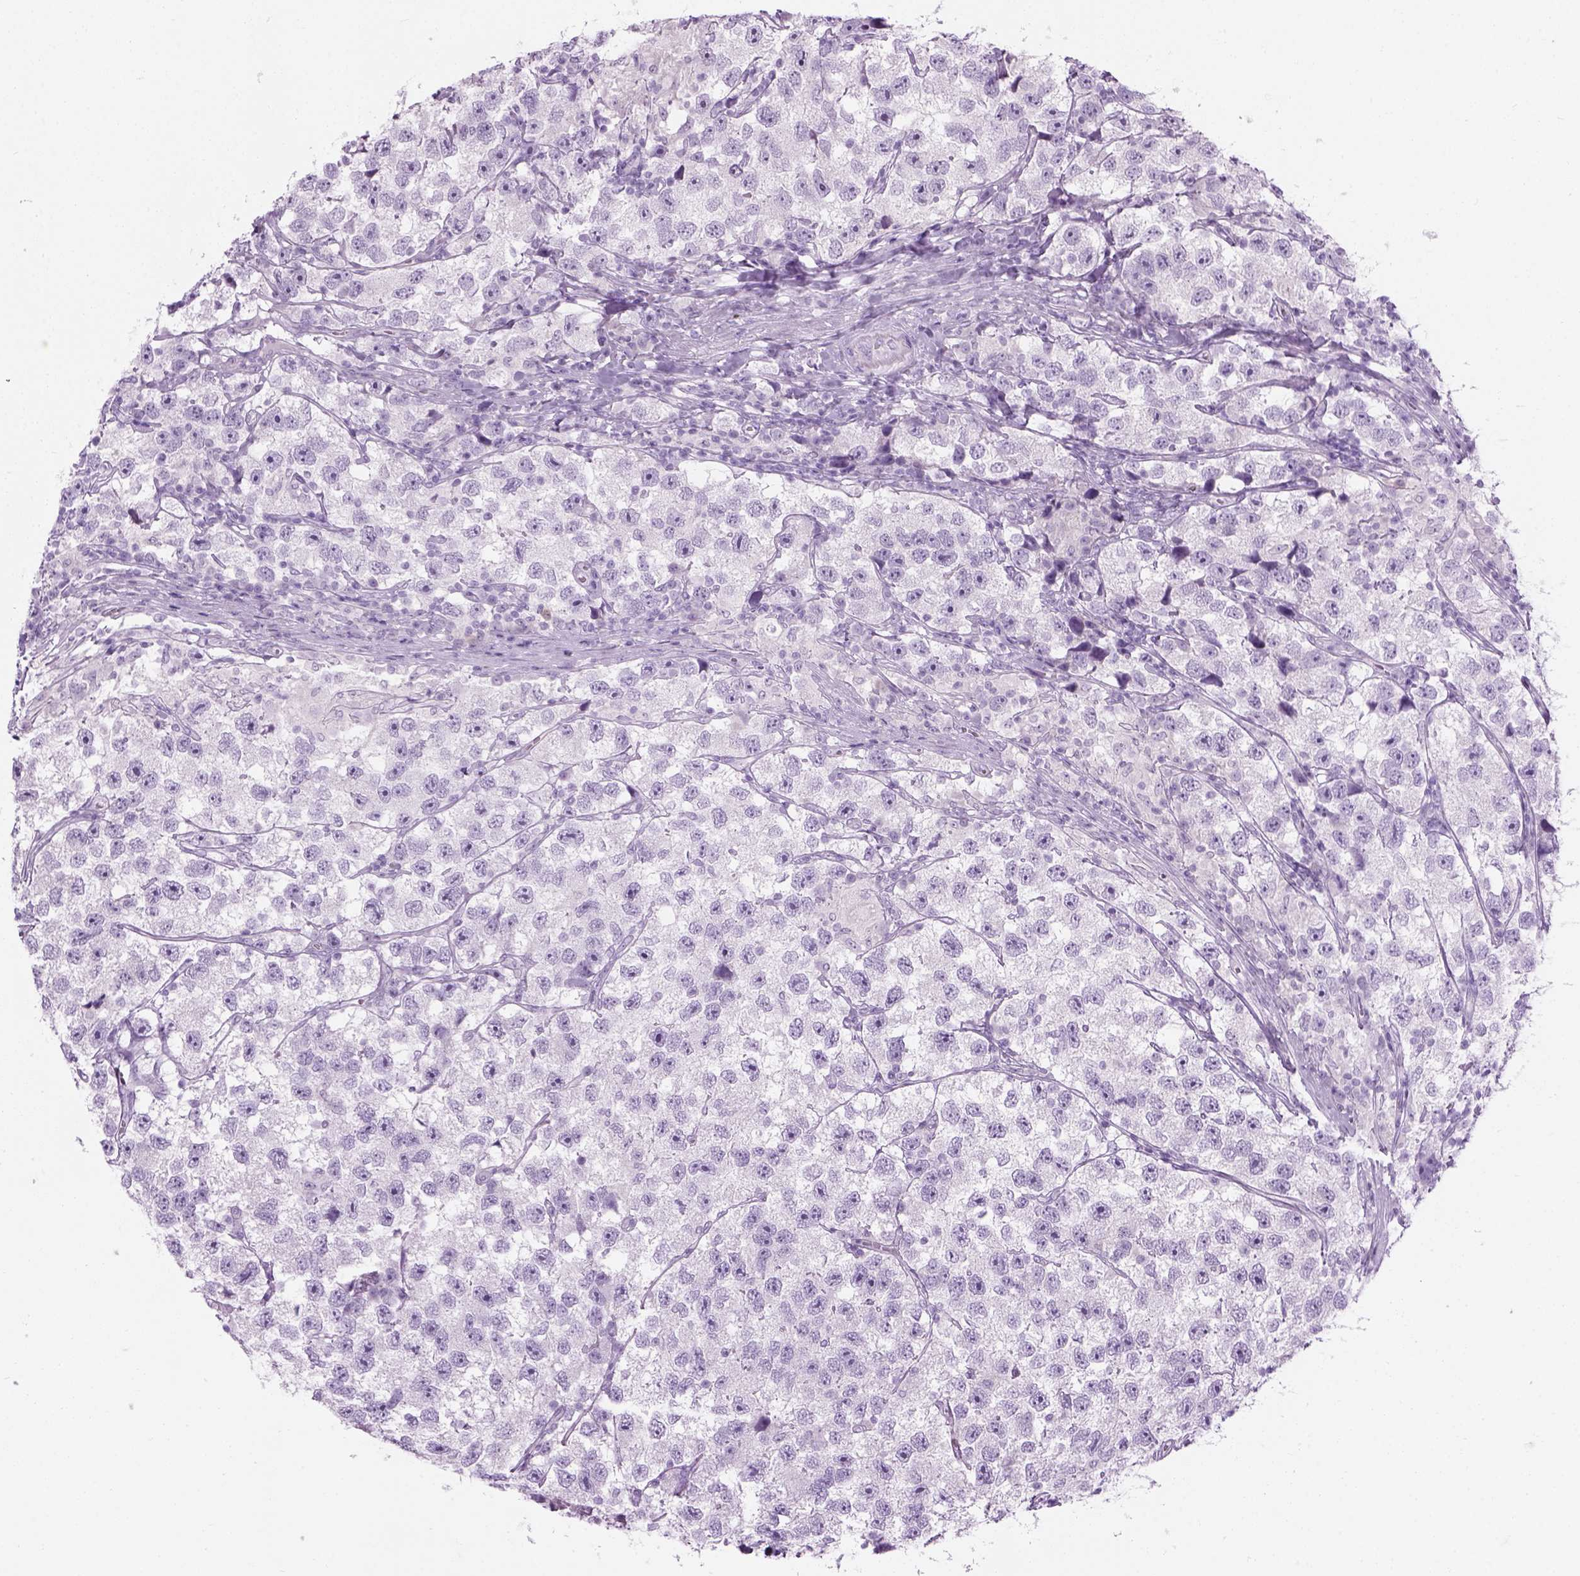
{"staining": {"intensity": "negative", "quantity": "none", "location": "none"}, "tissue": "testis cancer", "cell_type": "Tumor cells", "image_type": "cancer", "snomed": [{"axis": "morphology", "description": "Seminoma, NOS"}, {"axis": "topography", "description": "Testis"}], "caption": "The image shows no significant expression in tumor cells of testis cancer.", "gene": "CIBAR2", "patient": {"sex": "male", "age": 26}}